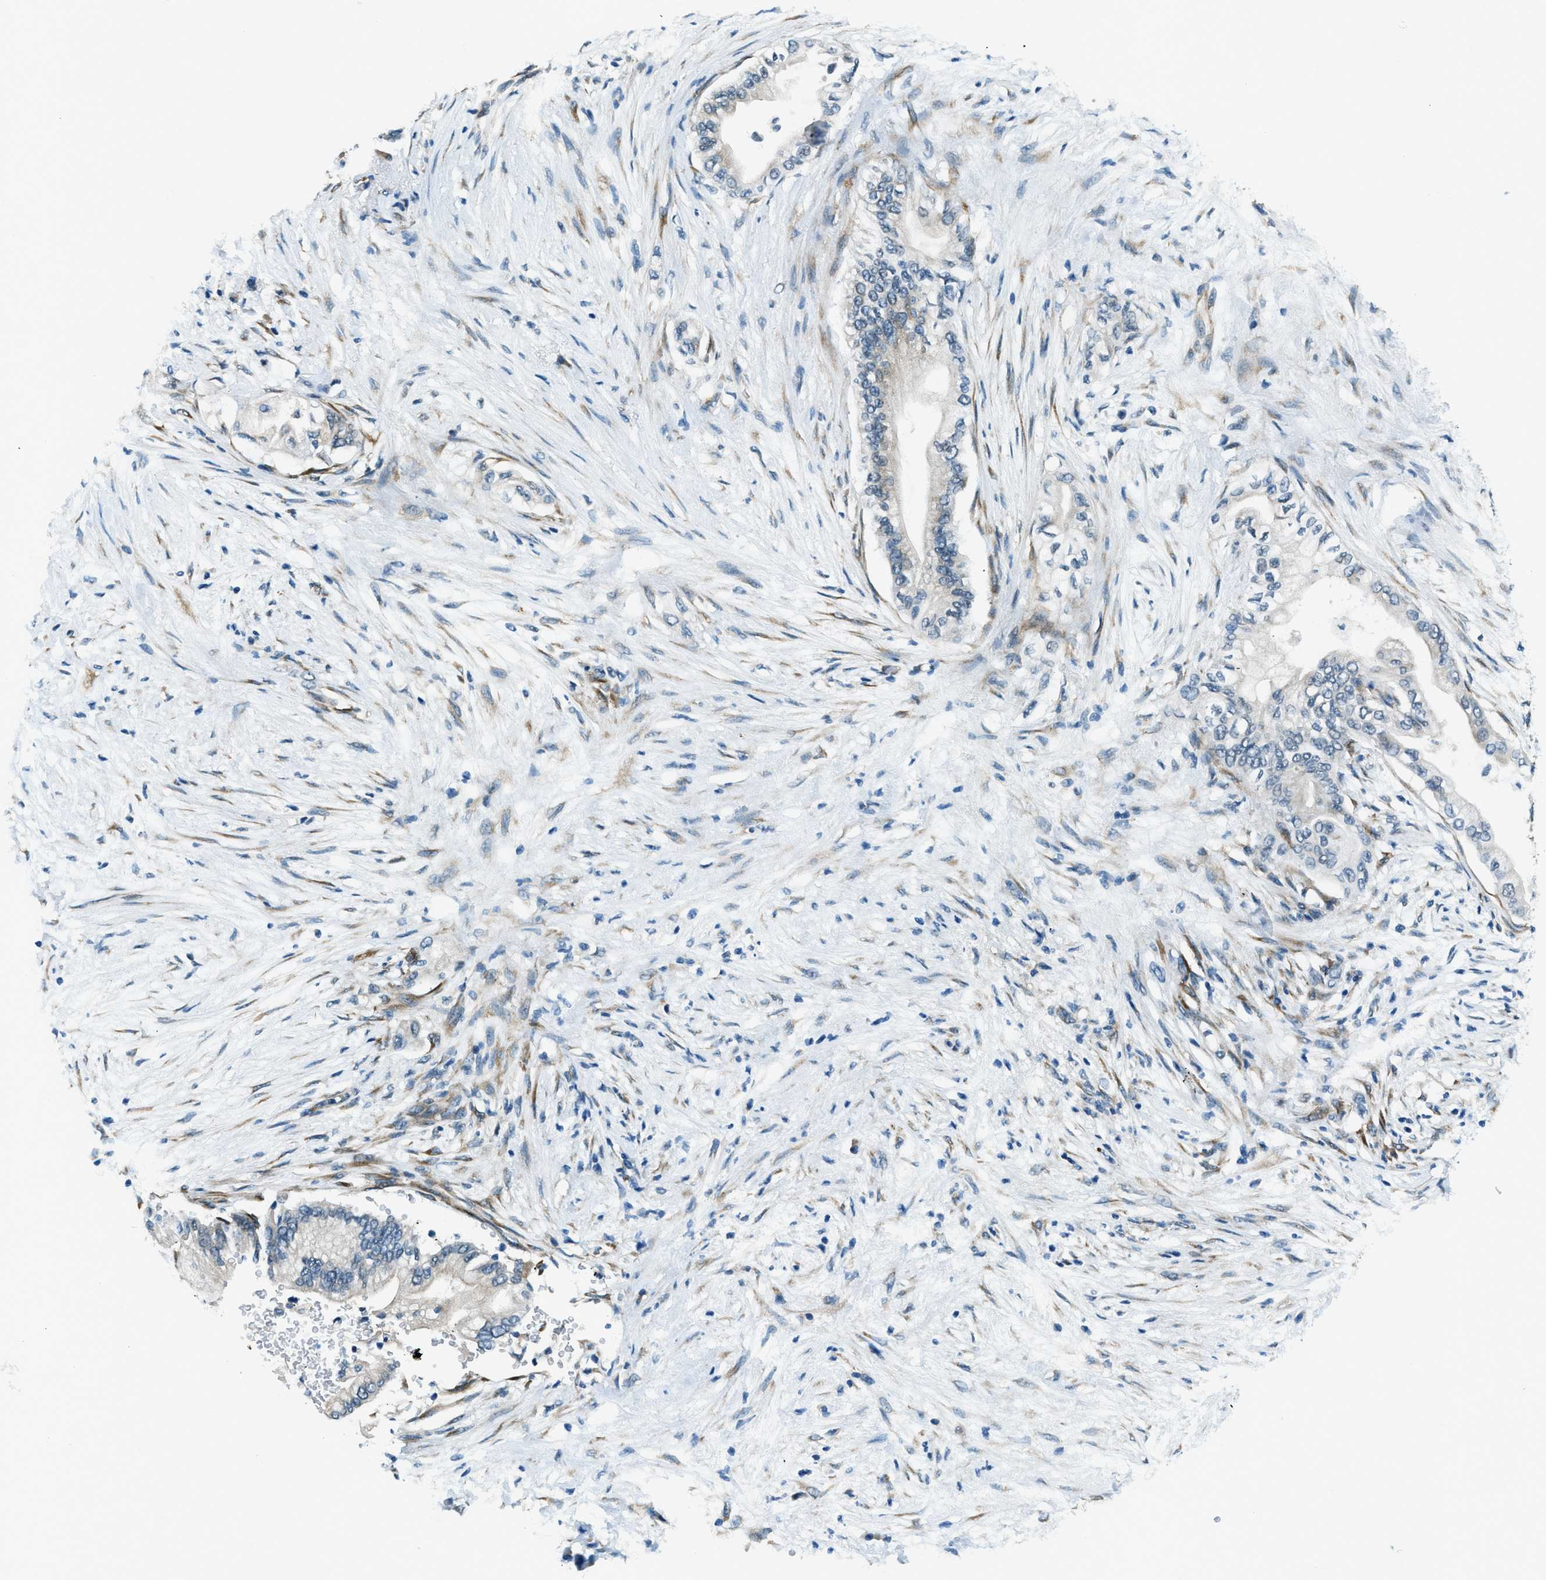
{"staining": {"intensity": "negative", "quantity": "none", "location": "none"}, "tissue": "pancreatic cancer", "cell_type": "Tumor cells", "image_type": "cancer", "snomed": [{"axis": "morphology", "description": "Normal tissue, NOS"}, {"axis": "morphology", "description": "Adenocarcinoma, NOS"}, {"axis": "topography", "description": "Pancreas"}, {"axis": "topography", "description": "Duodenum"}], "caption": "This is a image of immunohistochemistry (IHC) staining of pancreatic cancer, which shows no positivity in tumor cells.", "gene": "GINM1", "patient": {"sex": "female", "age": 60}}